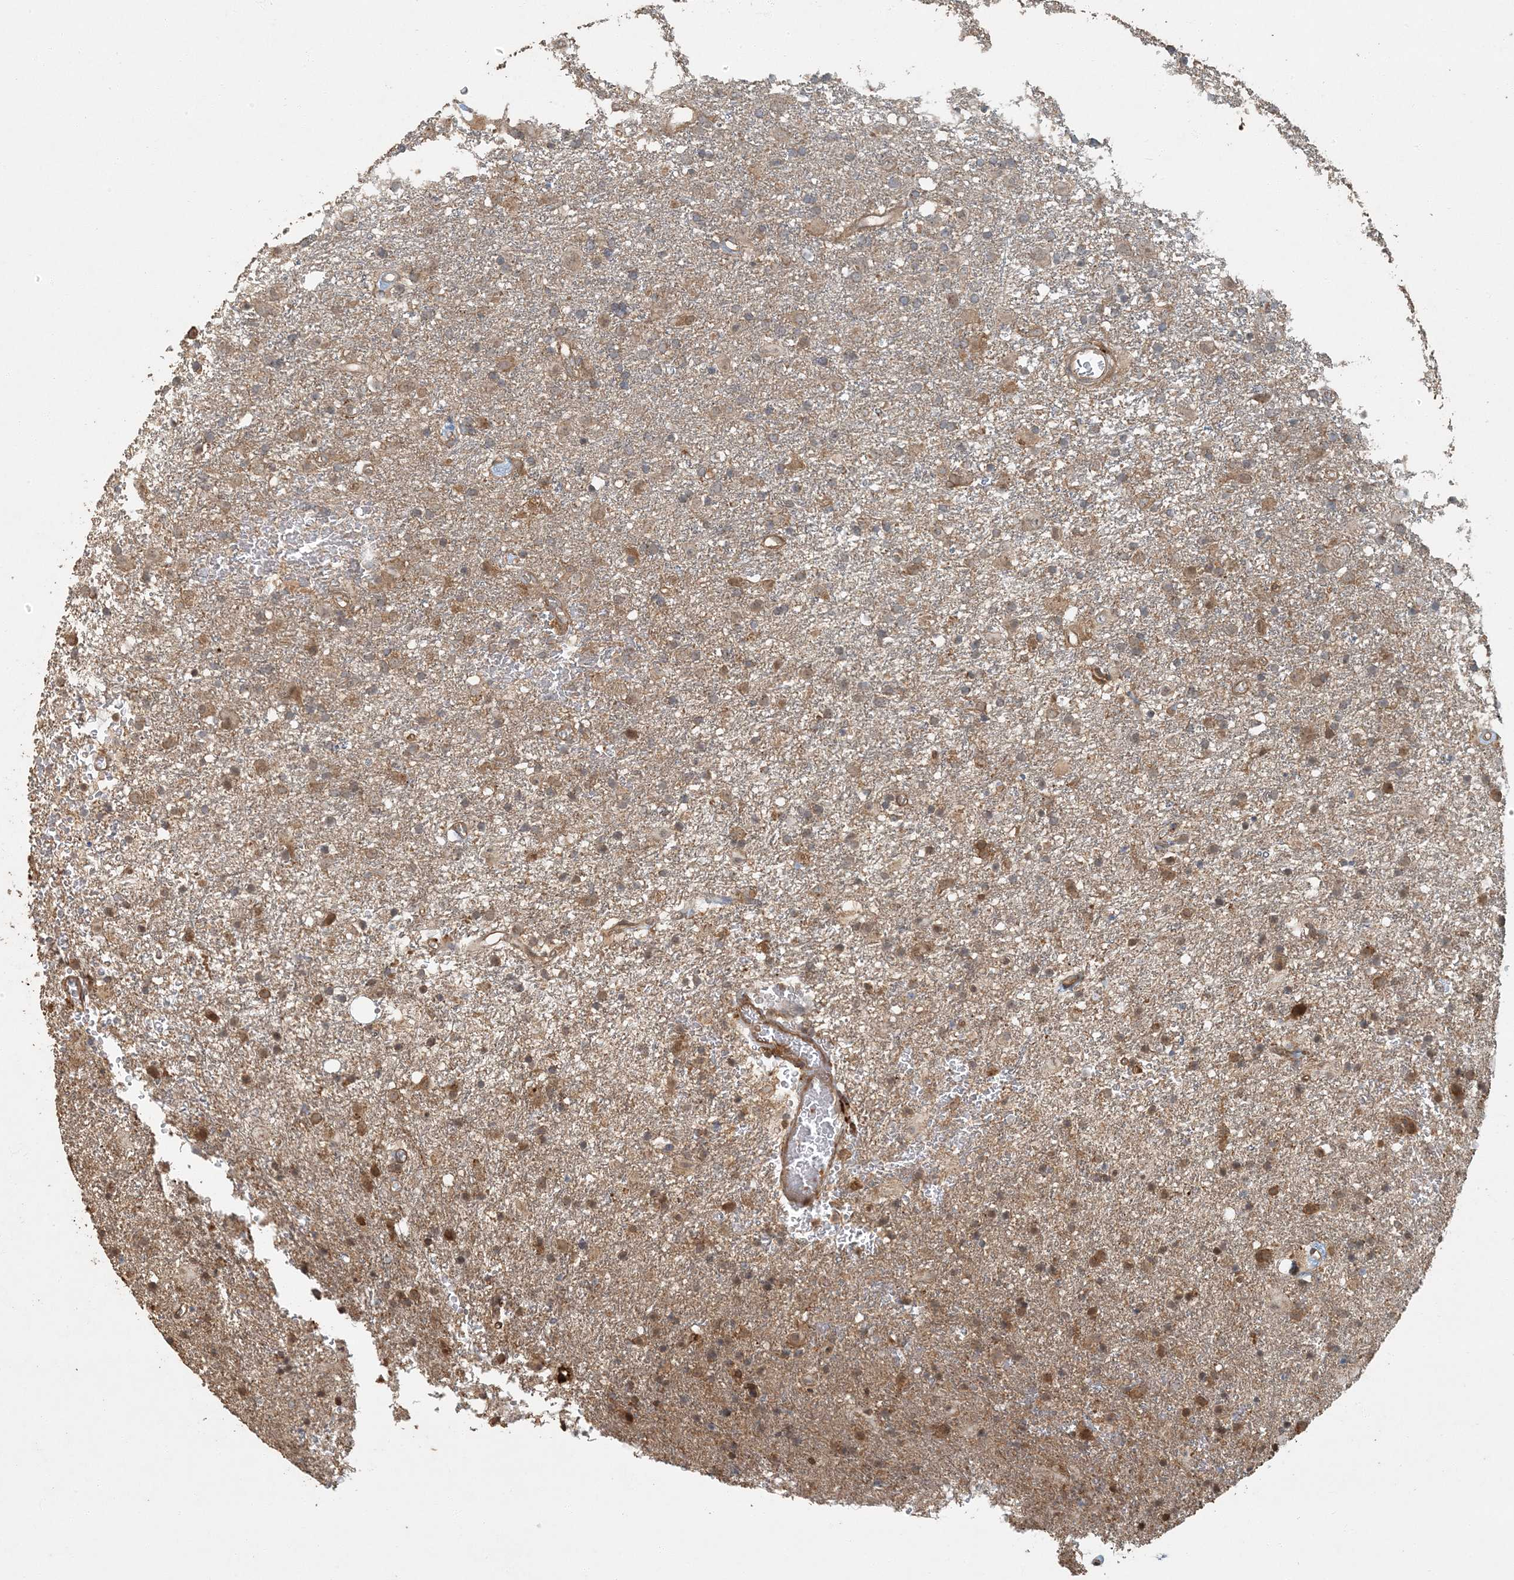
{"staining": {"intensity": "moderate", "quantity": "25%-75%", "location": "cytoplasmic/membranous"}, "tissue": "glioma", "cell_type": "Tumor cells", "image_type": "cancer", "snomed": [{"axis": "morphology", "description": "Glioma, malignant, Low grade"}, {"axis": "topography", "description": "Brain"}], "caption": "Immunohistochemistry (IHC) staining of glioma, which exhibits medium levels of moderate cytoplasmic/membranous positivity in about 25%-75% of tumor cells indicating moderate cytoplasmic/membranous protein staining. The staining was performed using DAB (3,3'-diaminobenzidine) (brown) for protein detection and nuclei were counterstained in hematoxylin (blue).", "gene": "AK9", "patient": {"sex": "male", "age": 65}}